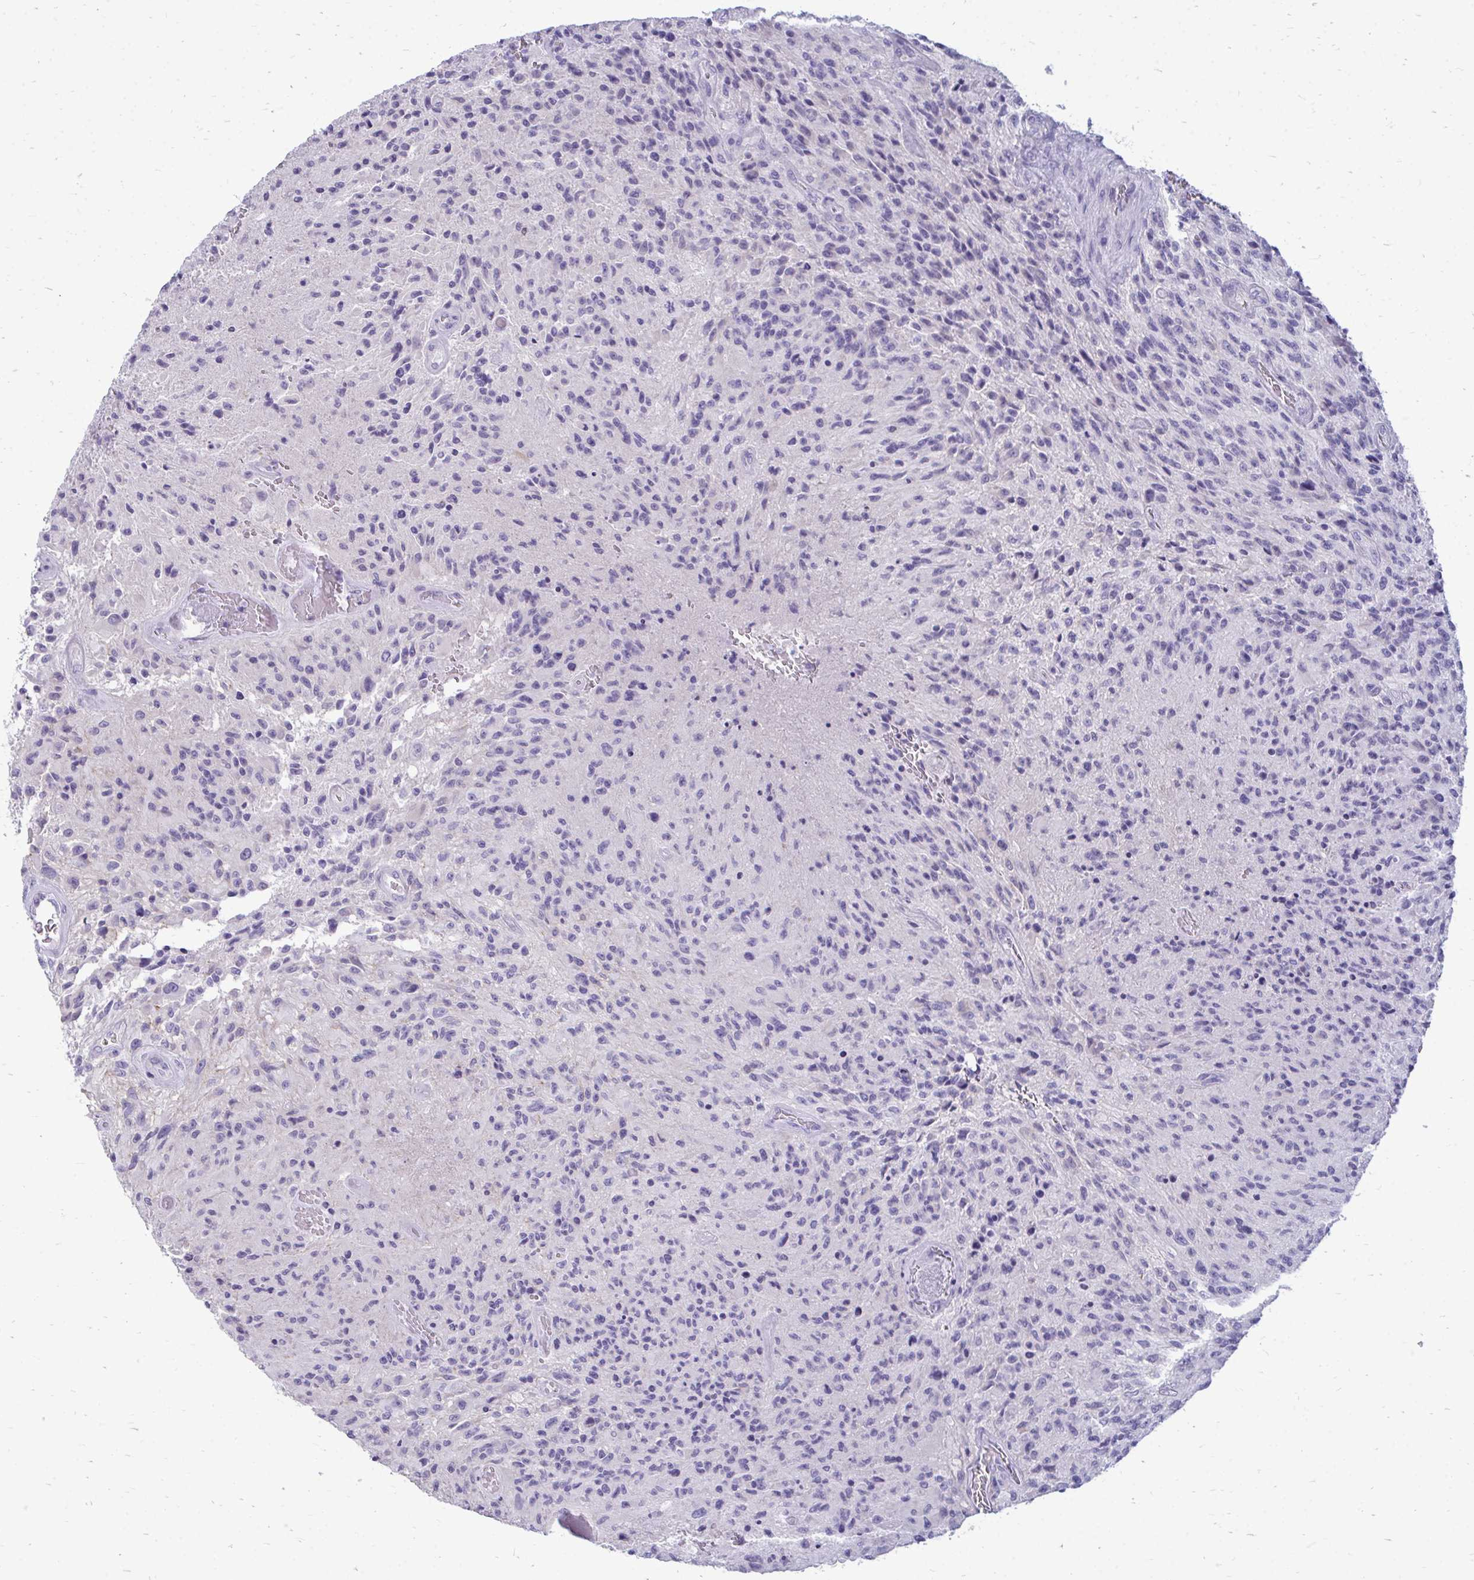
{"staining": {"intensity": "negative", "quantity": "none", "location": "none"}, "tissue": "glioma", "cell_type": "Tumor cells", "image_type": "cancer", "snomed": [{"axis": "morphology", "description": "Normal tissue, NOS"}, {"axis": "morphology", "description": "Glioma, malignant, High grade"}, {"axis": "topography", "description": "Cerebral cortex"}], "caption": "DAB immunohistochemical staining of glioma demonstrates no significant positivity in tumor cells. The staining was performed using DAB (3,3'-diaminobenzidine) to visualize the protein expression in brown, while the nuclei were stained in blue with hematoxylin (Magnification: 20x).", "gene": "FABP3", "patient": {"sex": "male", "age": 56}}